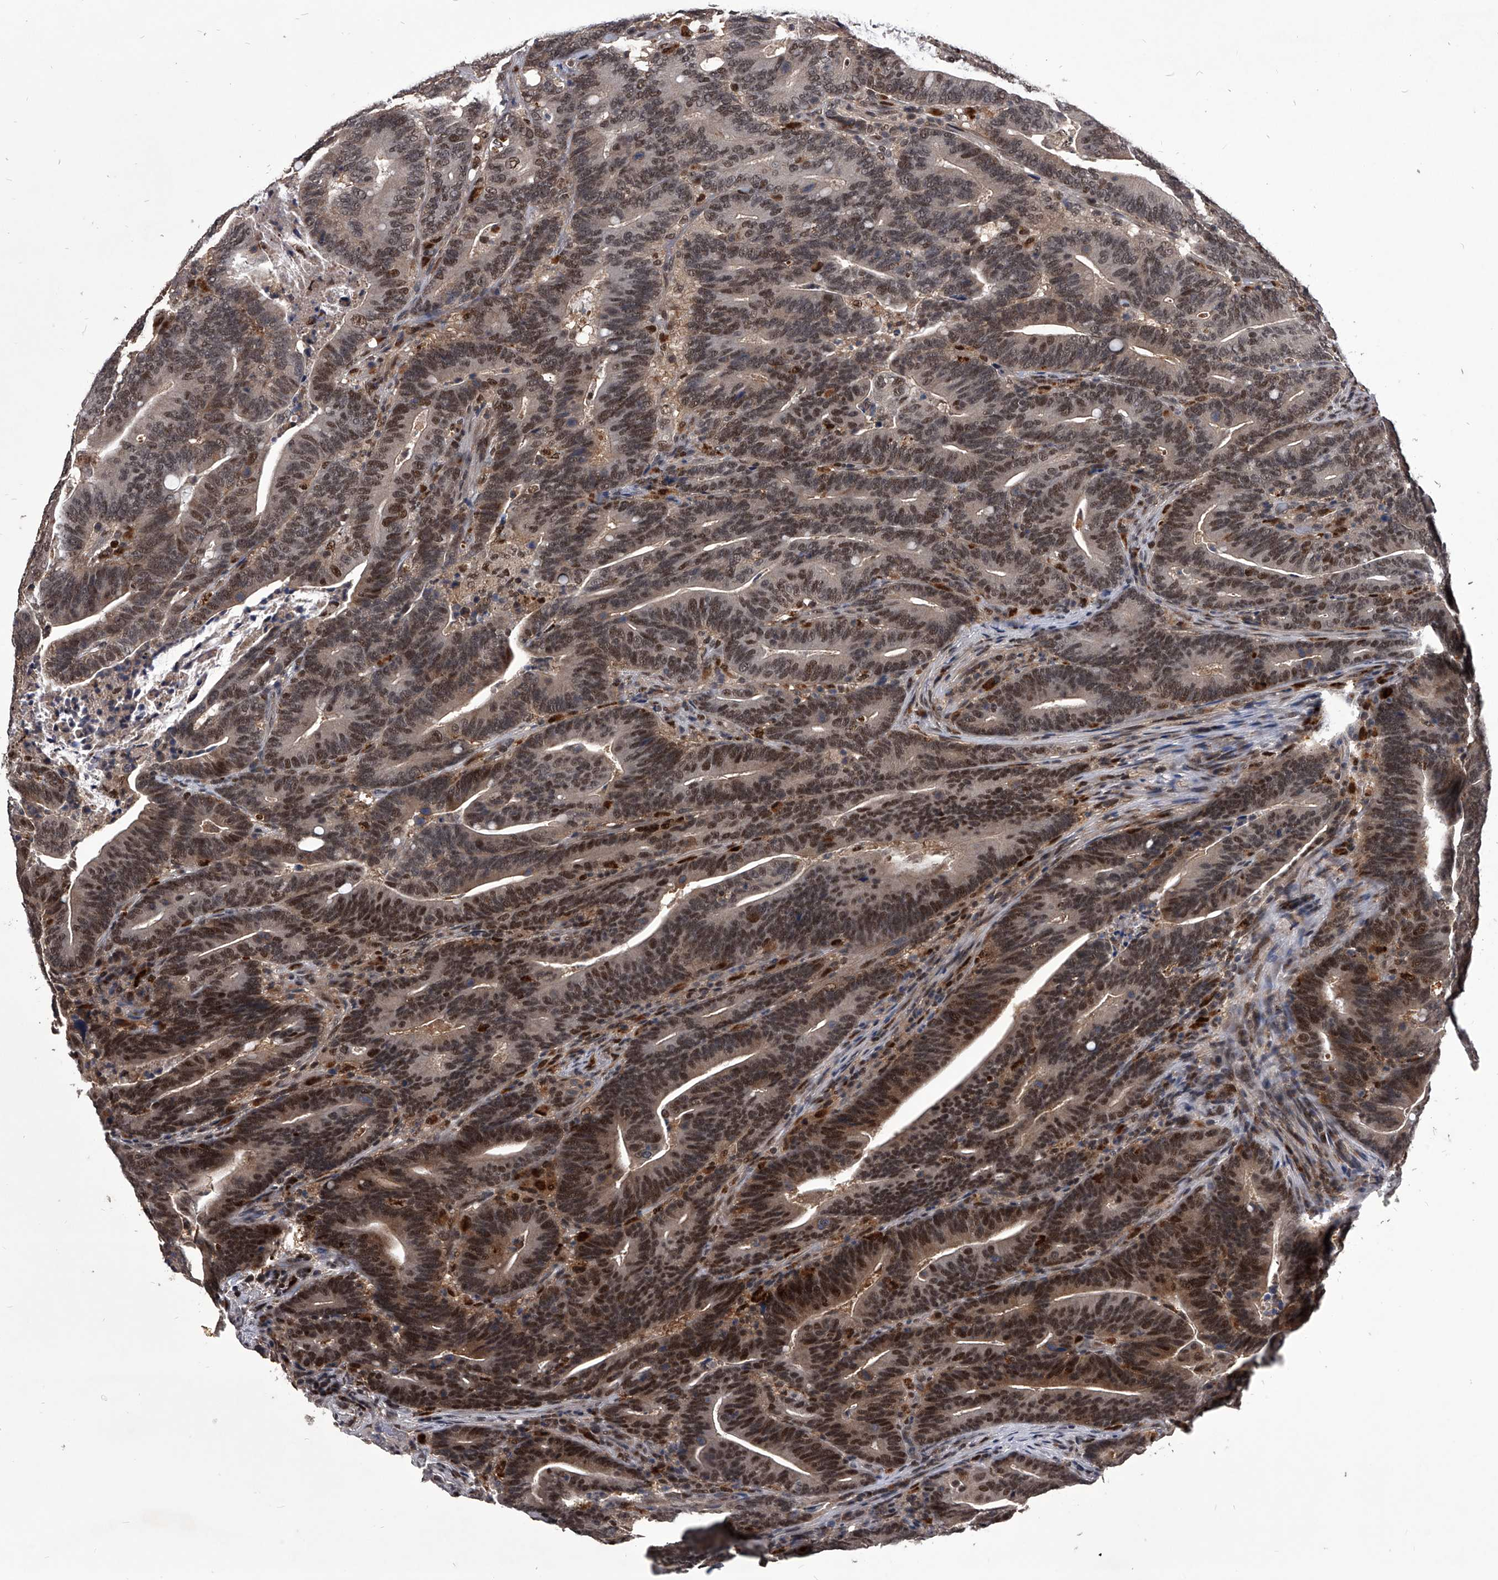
{"staining": {"intensity": "moderate", "quantity": ">75%", "location": "cytoplasmic/membranous,nuclear"}, "tissue": "colorectal cancer", "cell_type": "Tumor cells", "image_type": "cancer", "snomed": [{"axis": "morphology", "description": "Adenocarcinoma, NOS"}, {"axis": "topography", "description": "Colon"}], "caption": "A high-resolution photomicrograph shows immunohistochemistry staining of colorectal cancer, which displays moderate cytoplasmic/membranous and nuclear staining in approximately >75% of tumor cells.", "gene": "CMTR1", "patient": {"sex": "female", "age": 66}}